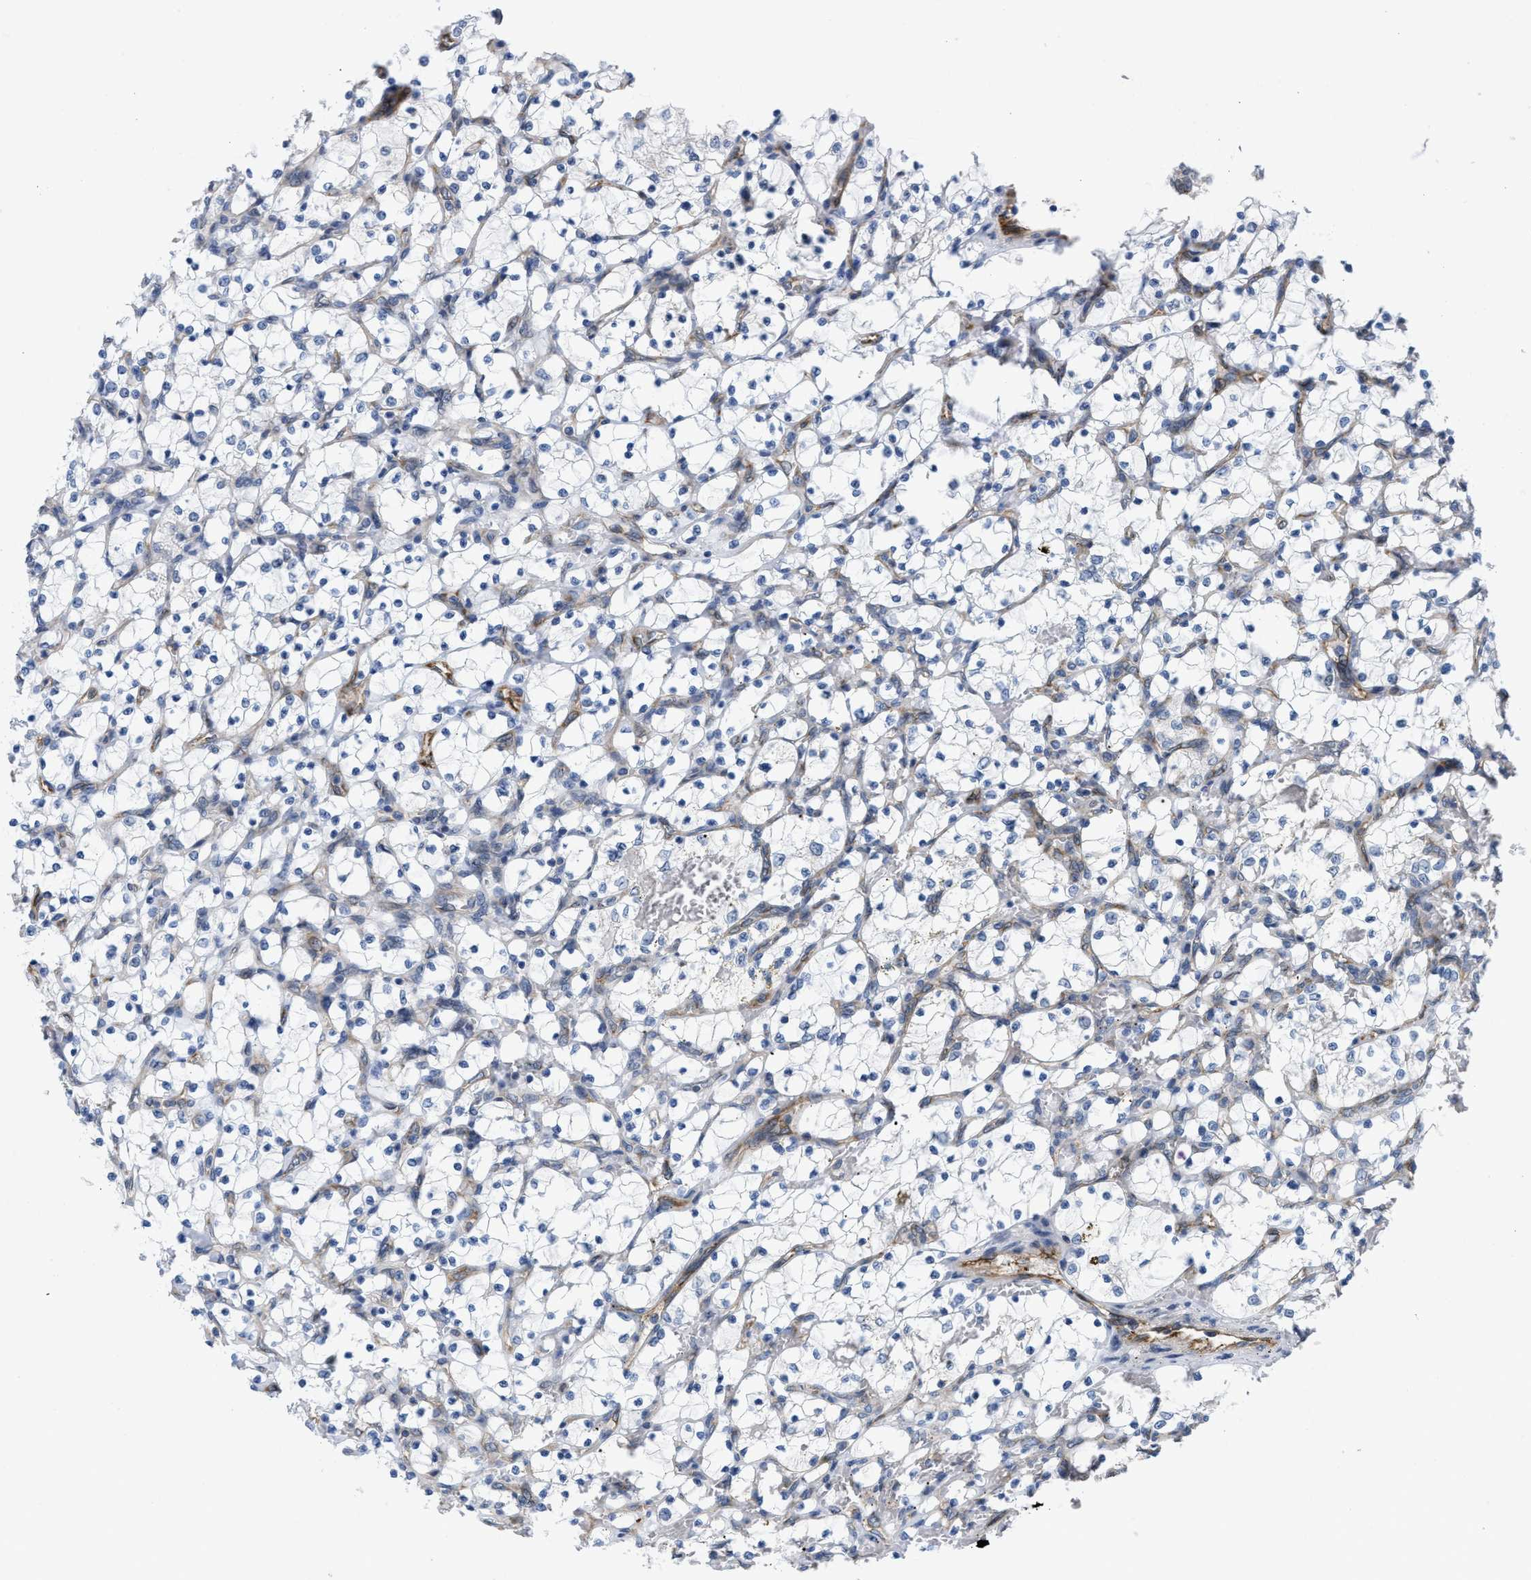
{"staining": {"intensity": "negative", "quantity": "none", "location": "none"}, "tissue": "renal cancer", "cell_type": "Tumor cells", "image_type": "cancer", "snomed": [{"axis": "morphology", "description": "Adenocarcinoma, NOS"}, {"axis": "topography", "description": "Kidney"}], "caption": "Immunohistochemical staining of renal cancer (adenocarcinoma) shows no significant positivity in tumor cells.", "gene": "EOGT", "patient": {"sex": "female", "age": 69}}